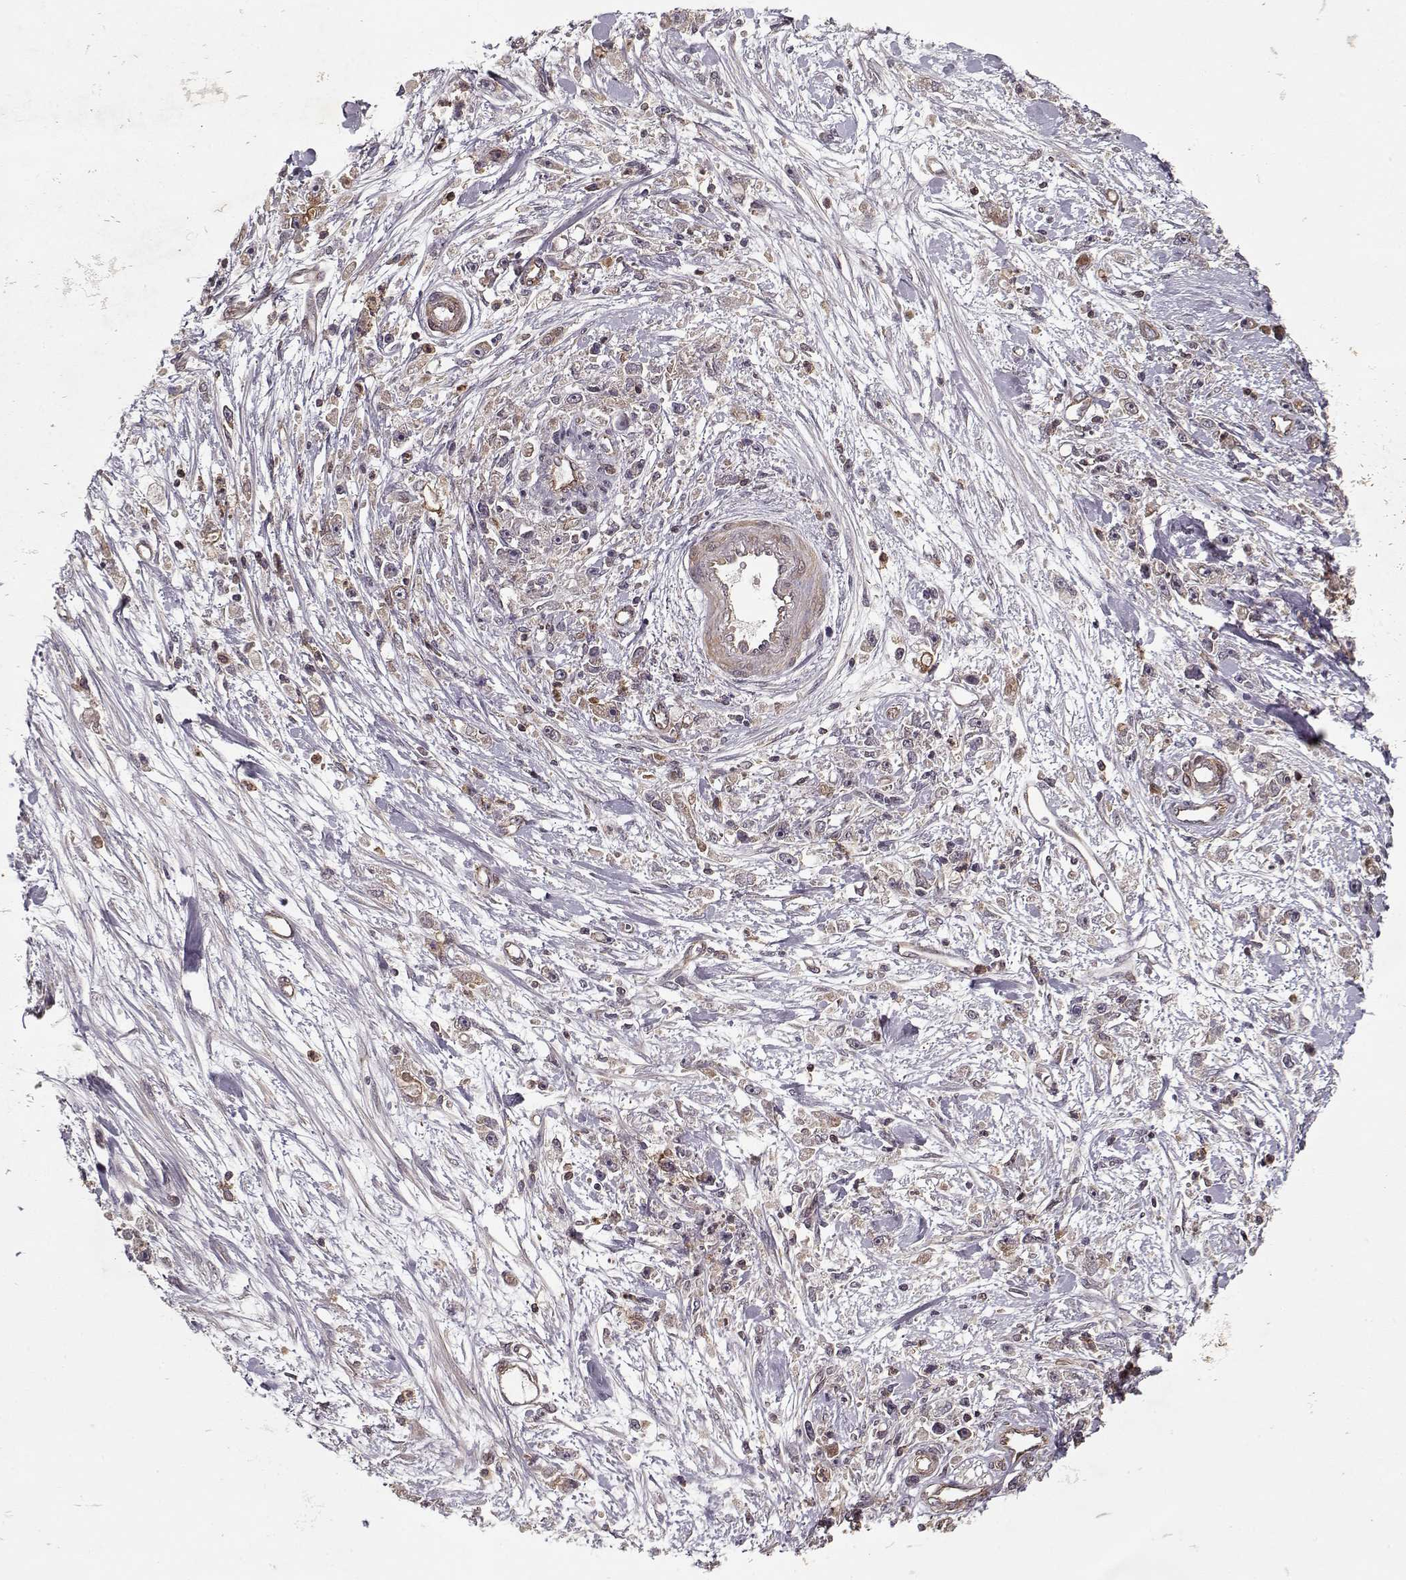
{"staining": {"intensity": "weak", "quantity": "25%-75%", "location": "cytoplasmic/membranous"}, "tissue": "stomach cancer", "cell_type": "Tumor cells", "image_type": "cancer", "snomed": [{"axis": "morphology", "description": "Adenocarcinoma, NOS"}, {"axis": "topography", "description": "Stomach"}], "caption": "Stomach cancer stained for a protein demonstrates weak cytoplasmic/membranous positivity in tumor cells.", "gene": "PPP1R12A", "patient": {"sex": "female", "age": 59}}